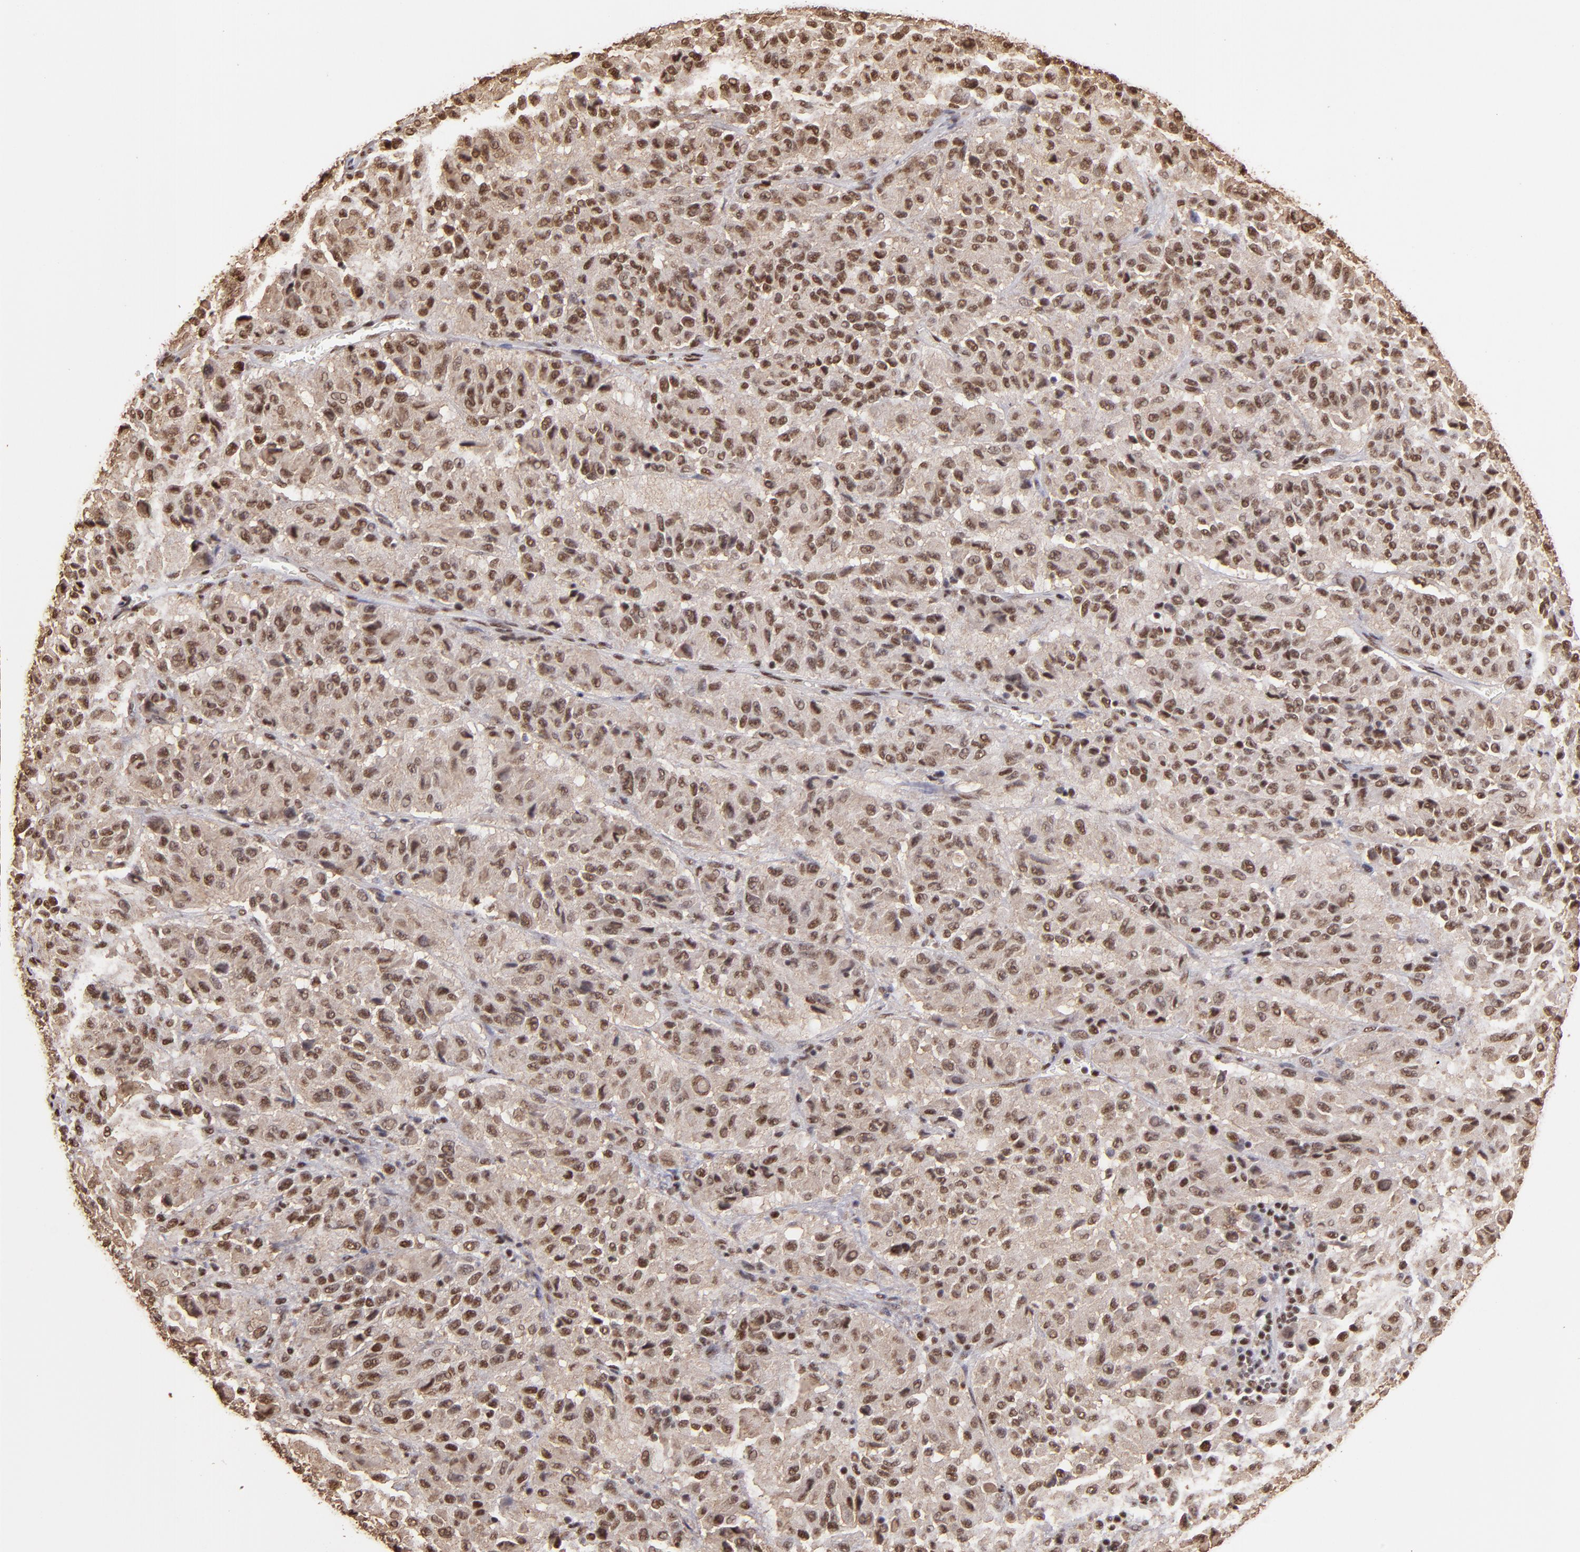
{"staining": {"intensity": "moderate", "quantity": ">75%", "location": "cytoplasmic/membranous,nuclear"}, "tissue": "melanoma", "cell_type": "Tumor cells", "image_type": "cancer", "snomed": [{"axis": "morphology", "description": "Malignant melanoma, Metastatic site"}, {"axis": "topography", "description": "Lung"}], "caption": "Moderate cytoplasmic/membranous and nuclear positivity for a protein is seen in approximately >75% of tumor cells of melanoma using IHC.", "gene": "SP1", "patient": {"sex": "male", "age": 64}}